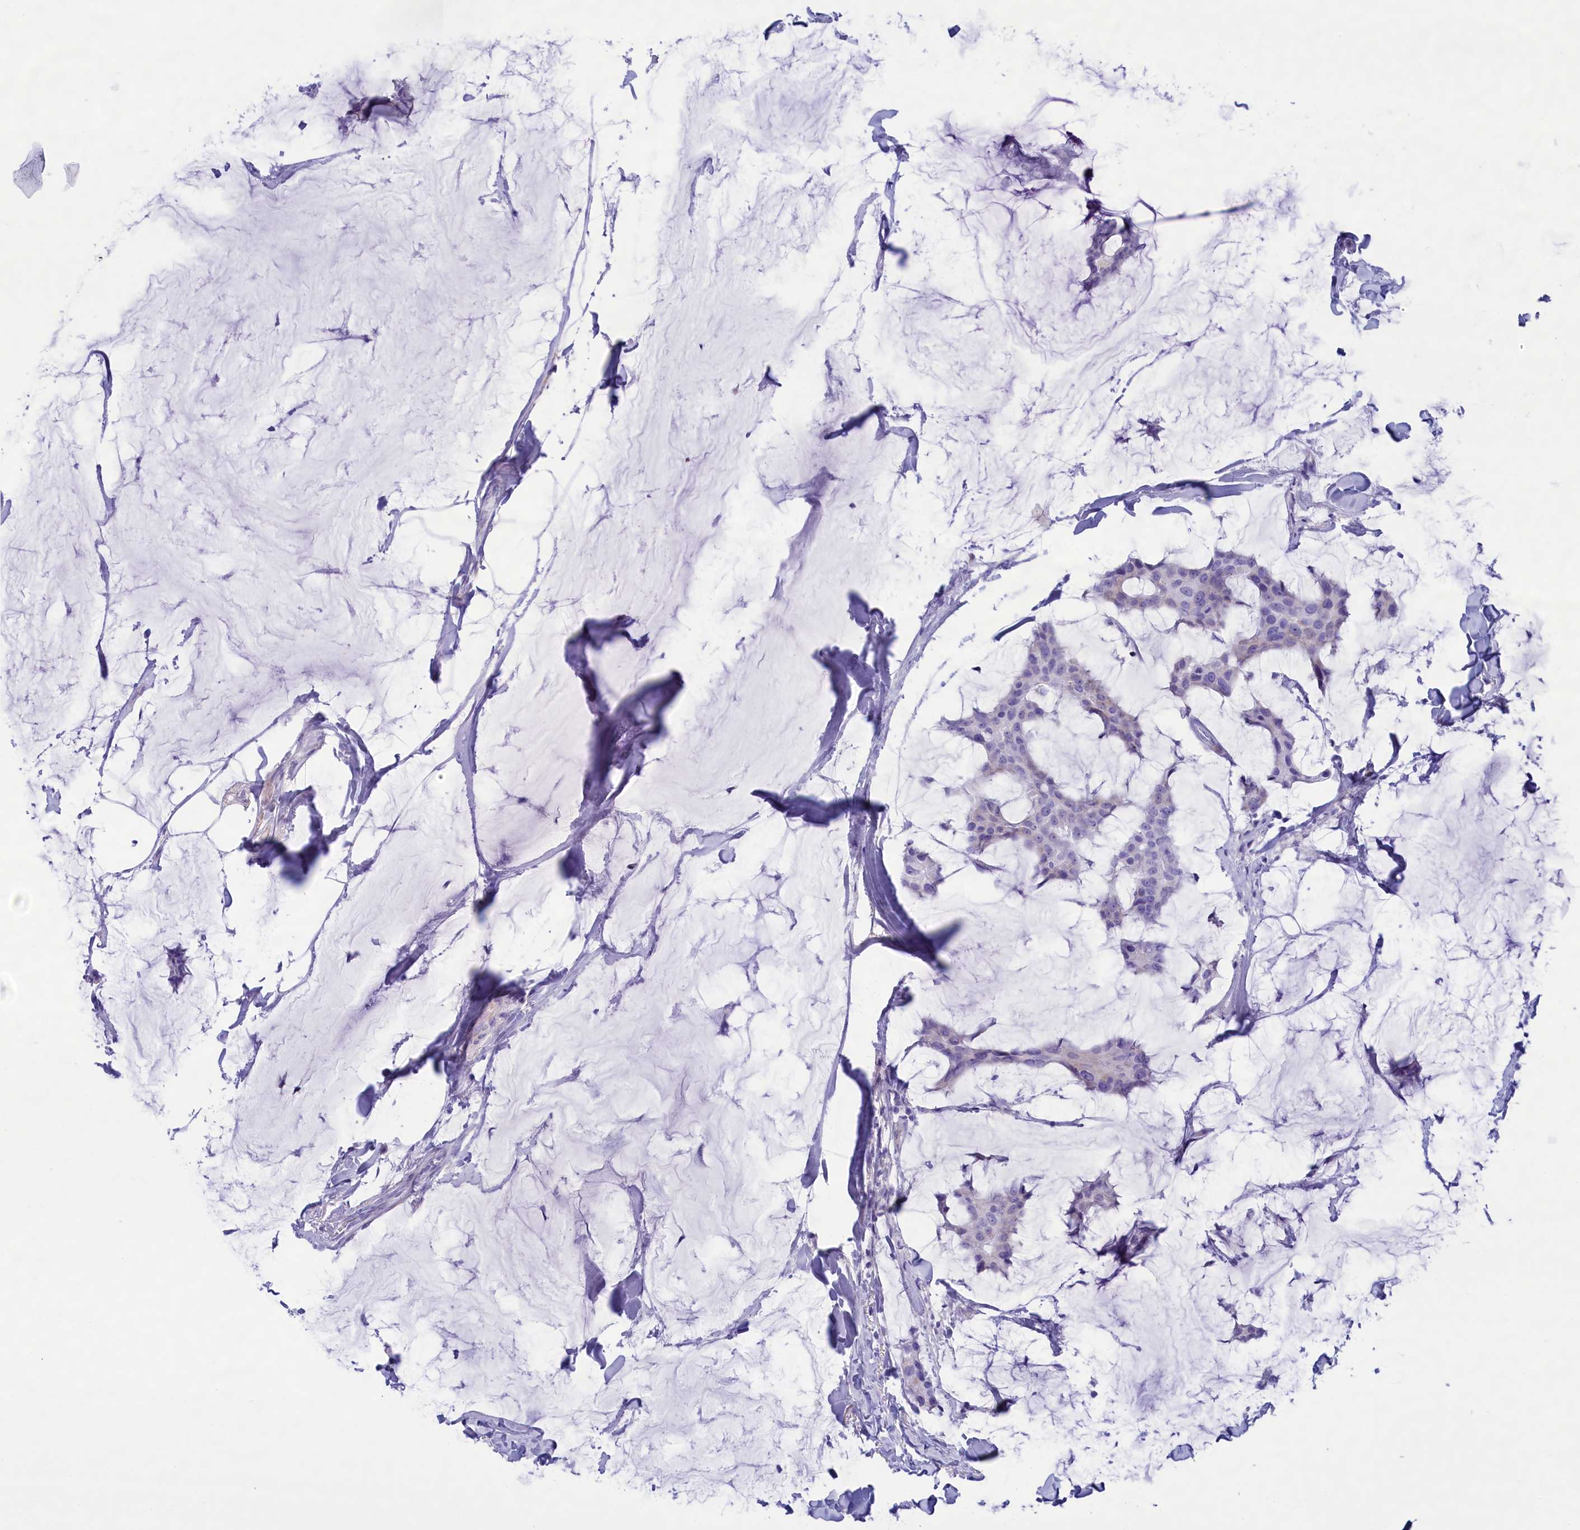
{"staining": {"intensity": "negative", "quantity": "none", "location": "none"}, "tissue": "breast cancer", "cell_type": "Tumor cells", "image_type": "cancer", "snomed": [{"axis": "morphology", "description": "Duct carcinoma"}, {"axis": "topography", "description": "Breast"}], "caption": "Breast cancer (invasive ductal carcinoma) stained for a protein using immunohistochemistry shows no expression tumor cells.", "gene": "MPV17L2", "patient": {"sex": "female", "age": 93}}